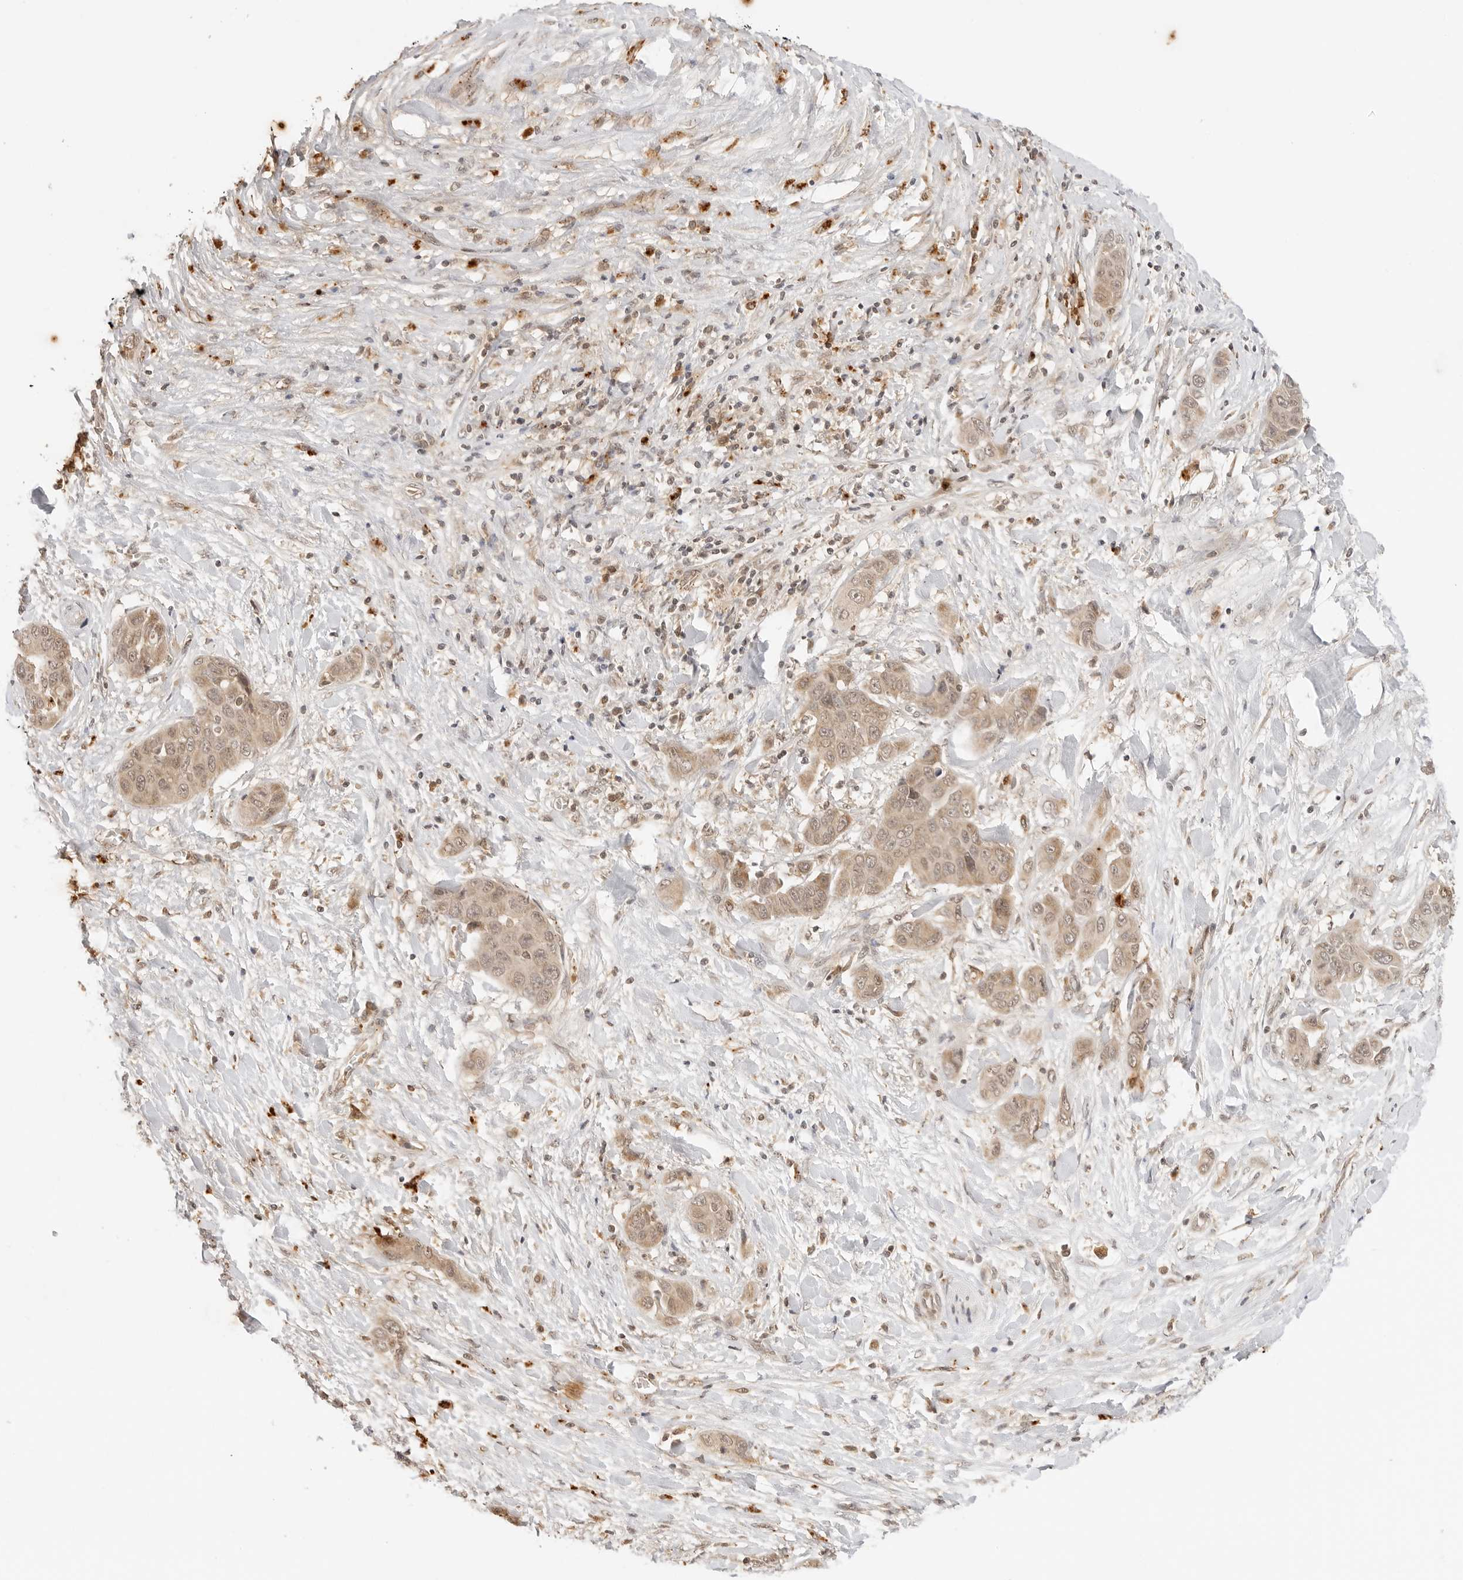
{"staining": {"intensity": "weak", "quantity": ">75%", "location": "cytoplasmic/membranous,nuclear"}, "tissue": "liver cancer", "cell_type": "Tumor cells", "image_type": "cancer", "snomed": [{"axis": "morphology", "description": "Cholangiocarcinoma"}, {"axis": "topography", "description": "Liver"}], "caption": "This is an image of immunohistochemistry (IHC) staining of liver cholangiocarcinoma, which shows weak positivity in the cytoplasmic/membranous and nuclear of tumor cells.", "gene": "GPR34", "patient": {"sex": "female", "age": 52}}